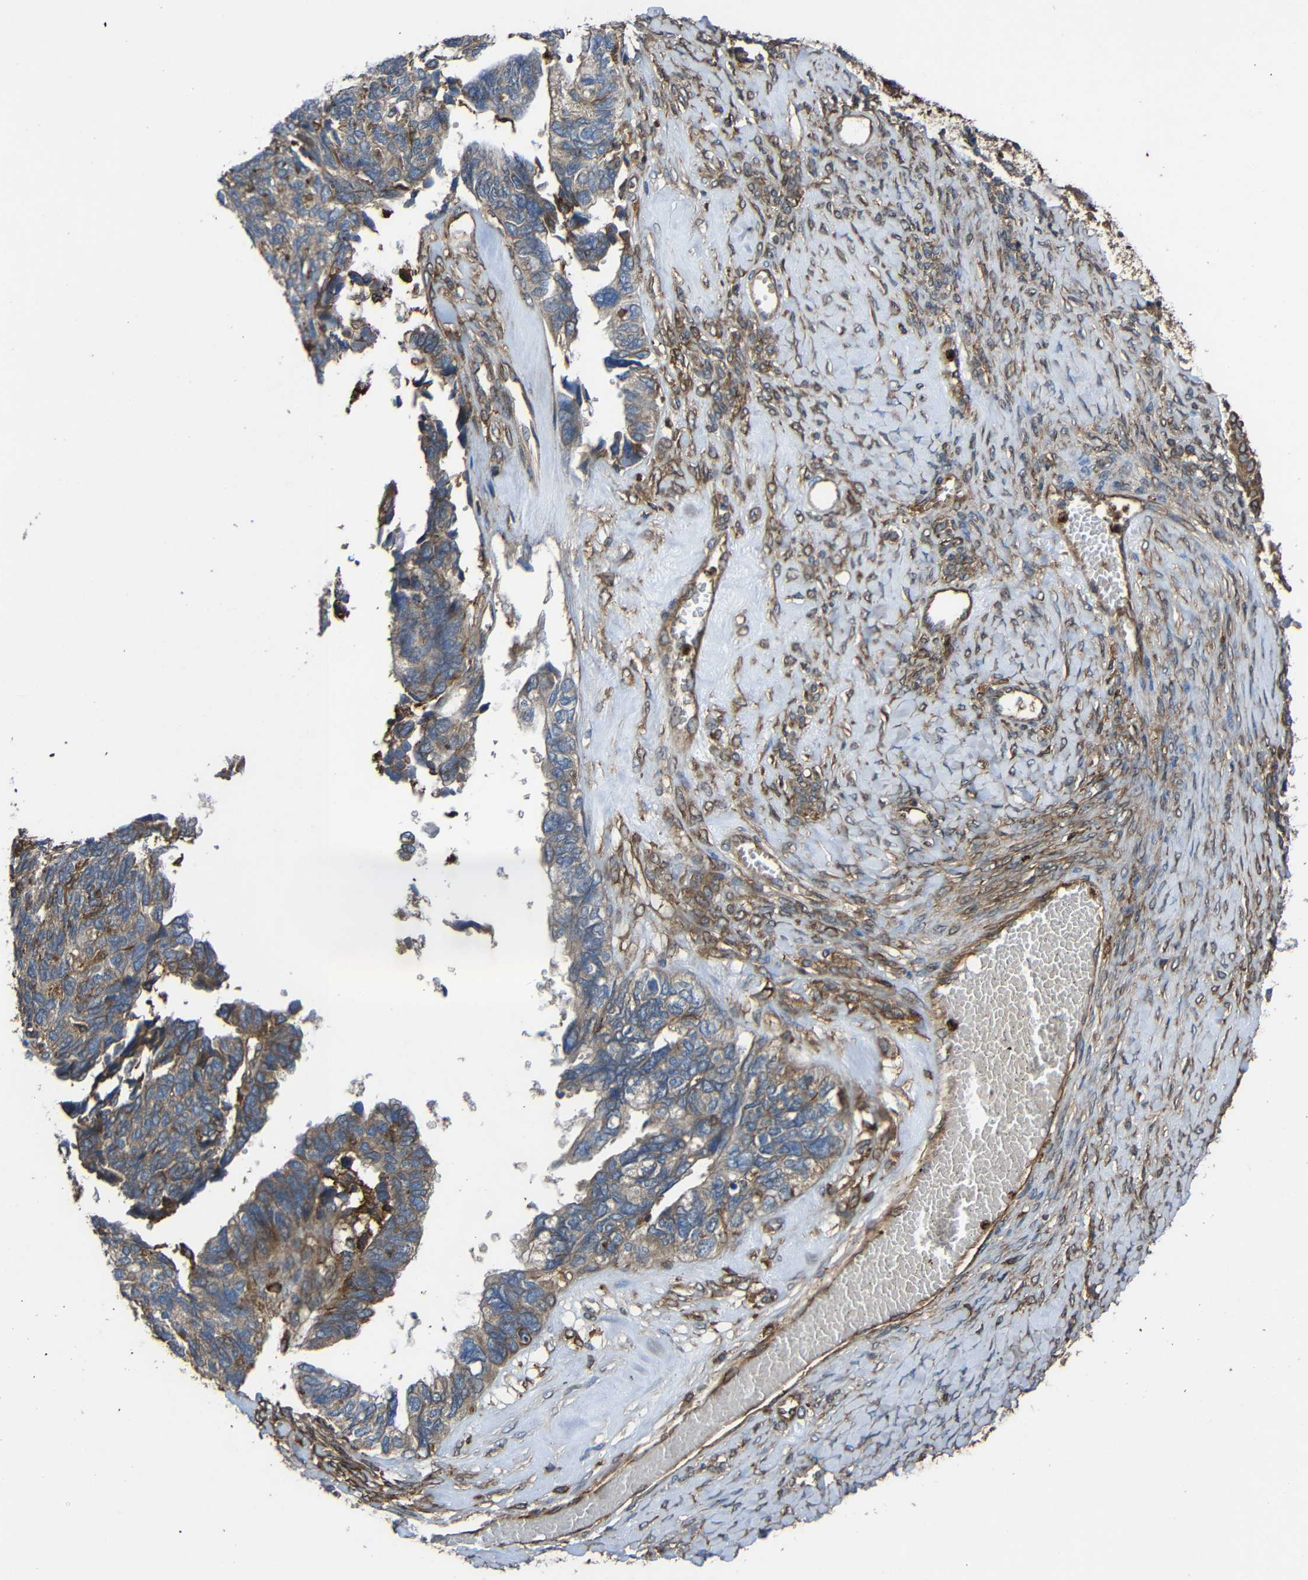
{"staining": {"intensity": "moderate", "quantity": ">75%", "location": "cytoplasmic/membranous"}, "tissue": "ovarian cancer", "cell_type": "Tumor cells", "image_type": "cancer", "snomed": [{"axis": "morphology", "description": "Cystadenocarcinoma, serous, NOS"}, {"axis": "topography", "description": "Ovary"}], "caption": "This is an image of immunohistochemistry staining of ovarian cancer, which shows moderate expression in the cytoplasmic/membranous of tumor cells.", "gene": "TREM2", "patient": {"sex": "female", "age": 79}}